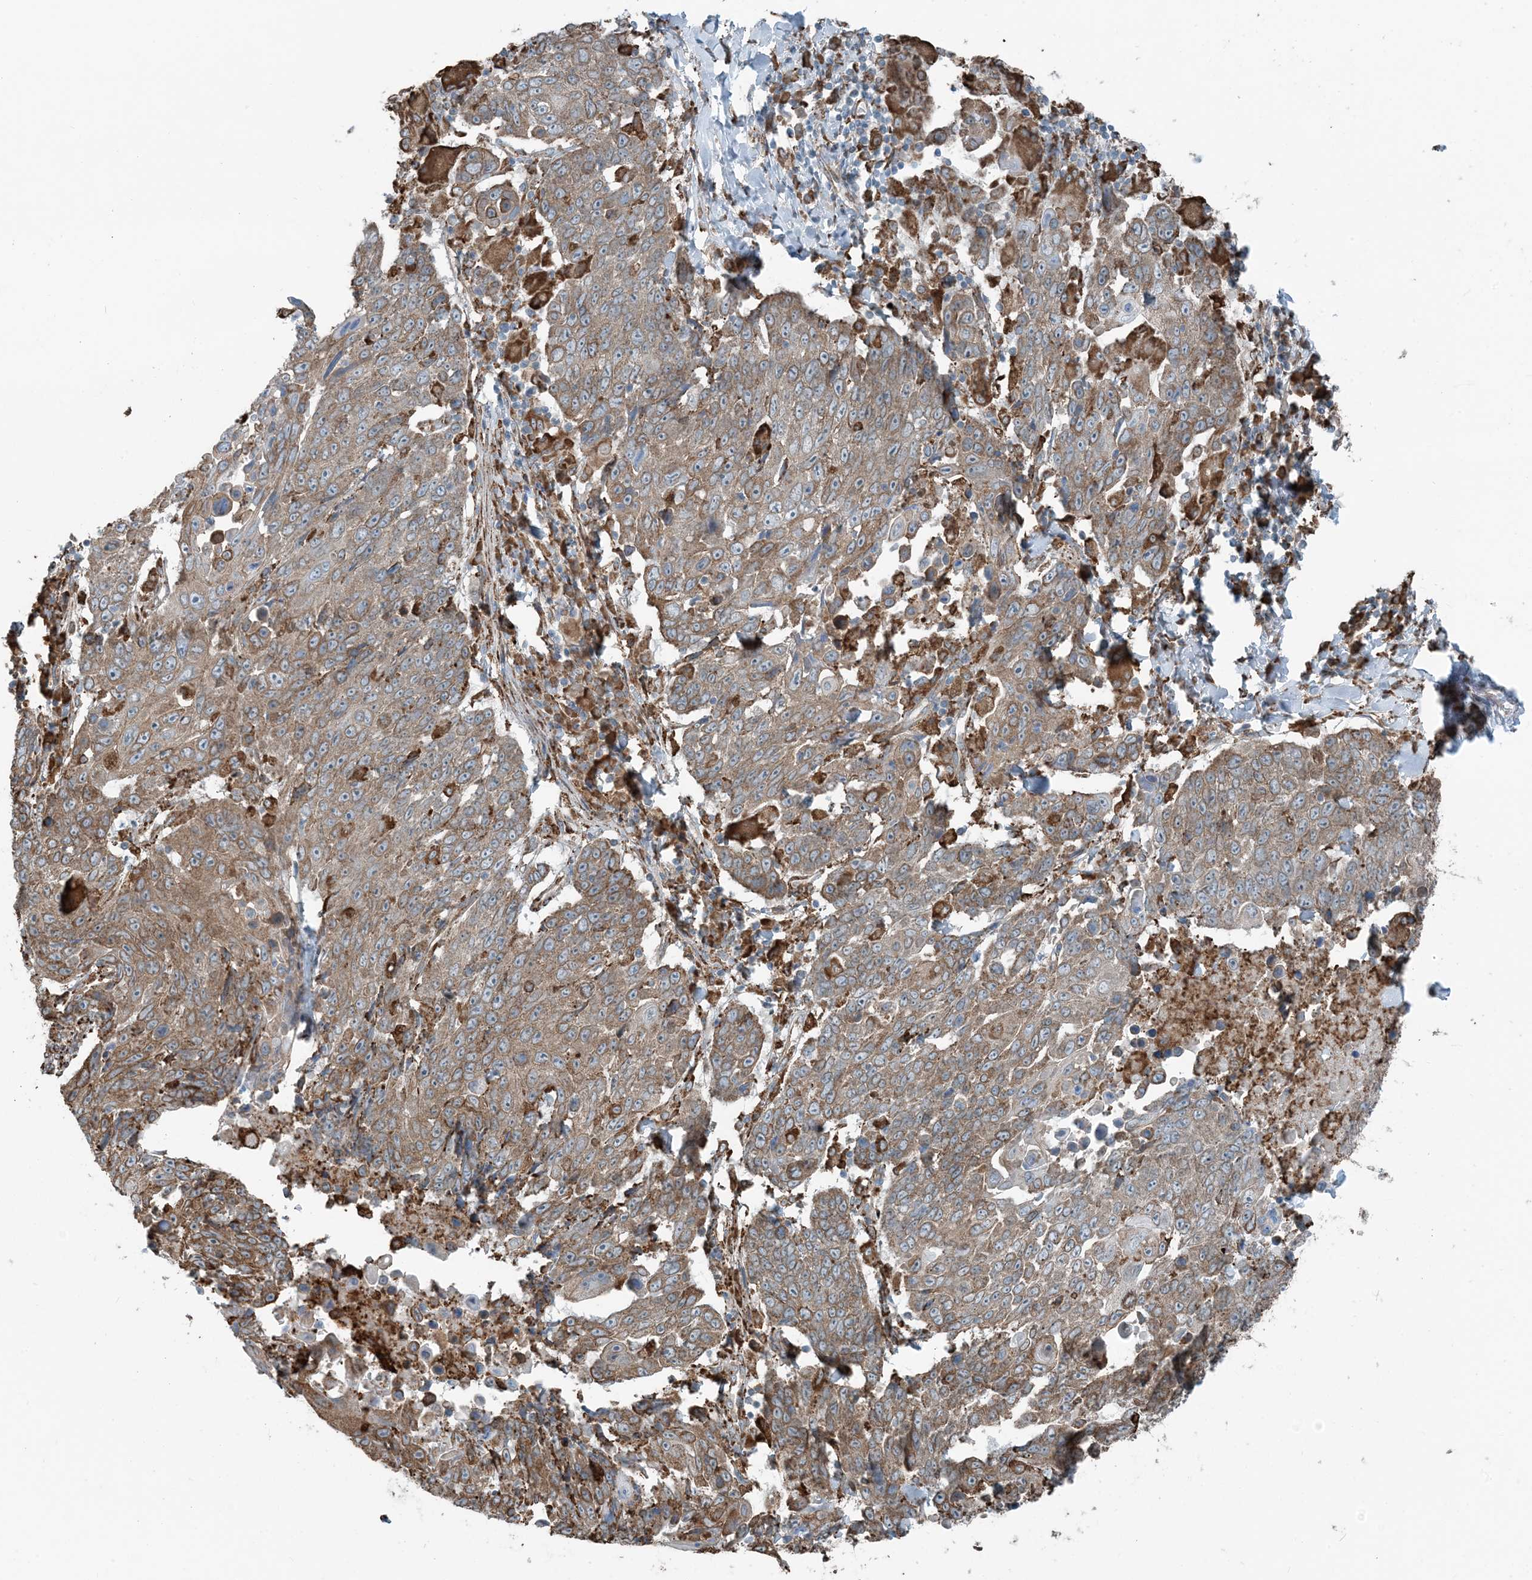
{"staining": {"intensity": "moderate", "quantity": ">75%", "location": "cytoplasmic/membranous"}, "tissue": "lung cancer", "cell_type": "Tumor cells", "image_type": "cancer", "snomed": [{"axis": "morphology", "description": "Squamous cell carcinoma, NOS"}, {"axis": "topography", "description": "Lung"}], "caption": "This image demonstrates IHC staining of human squamous cell carcinoma (lung), with medium moderate cytoplasmic/membranous expression in approximately >75% of tumor cells.", "gene": "CERKL", "patient": {"sex": "male", "age": 66}}